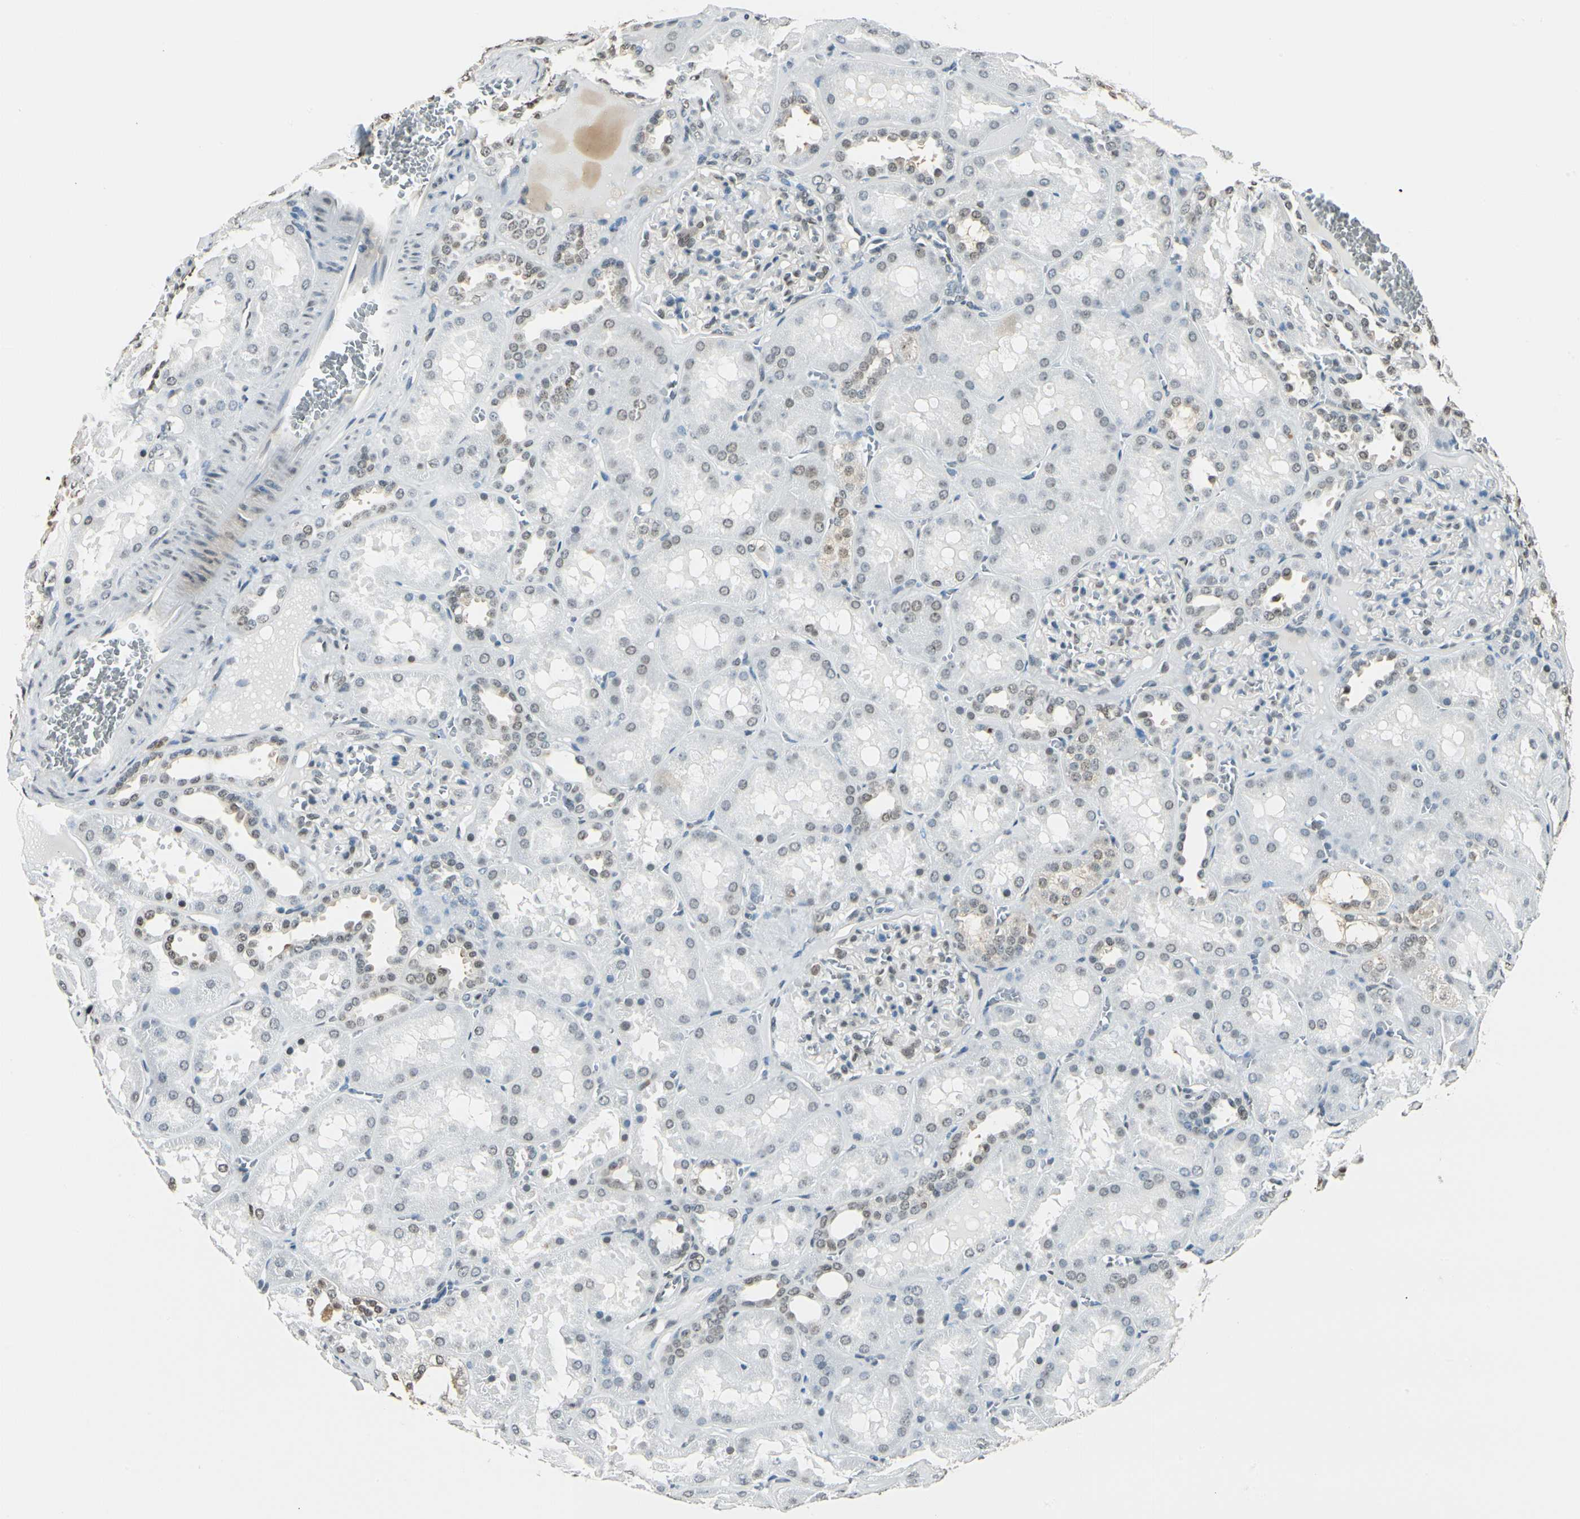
{"staining": {"intensity": "weak", "quantity": "25%-75%", "location": "nuclear"}, "tissue": "kidney", "cell_type": "Cells in glomeruli", "image_type": "normal", "snomed": [{"axis": "morphology", "description": "Normal tissue, NOS"}, {"axis": "topography", "description": "Kidney"}], "caption": "The histopathology image reveals staining of benign kidney, revealing weak nuclear protein staining (brown color) within cells in glomeruli.", "gene": "FANCG", "patient": {"sex": "female", "age": 52}}